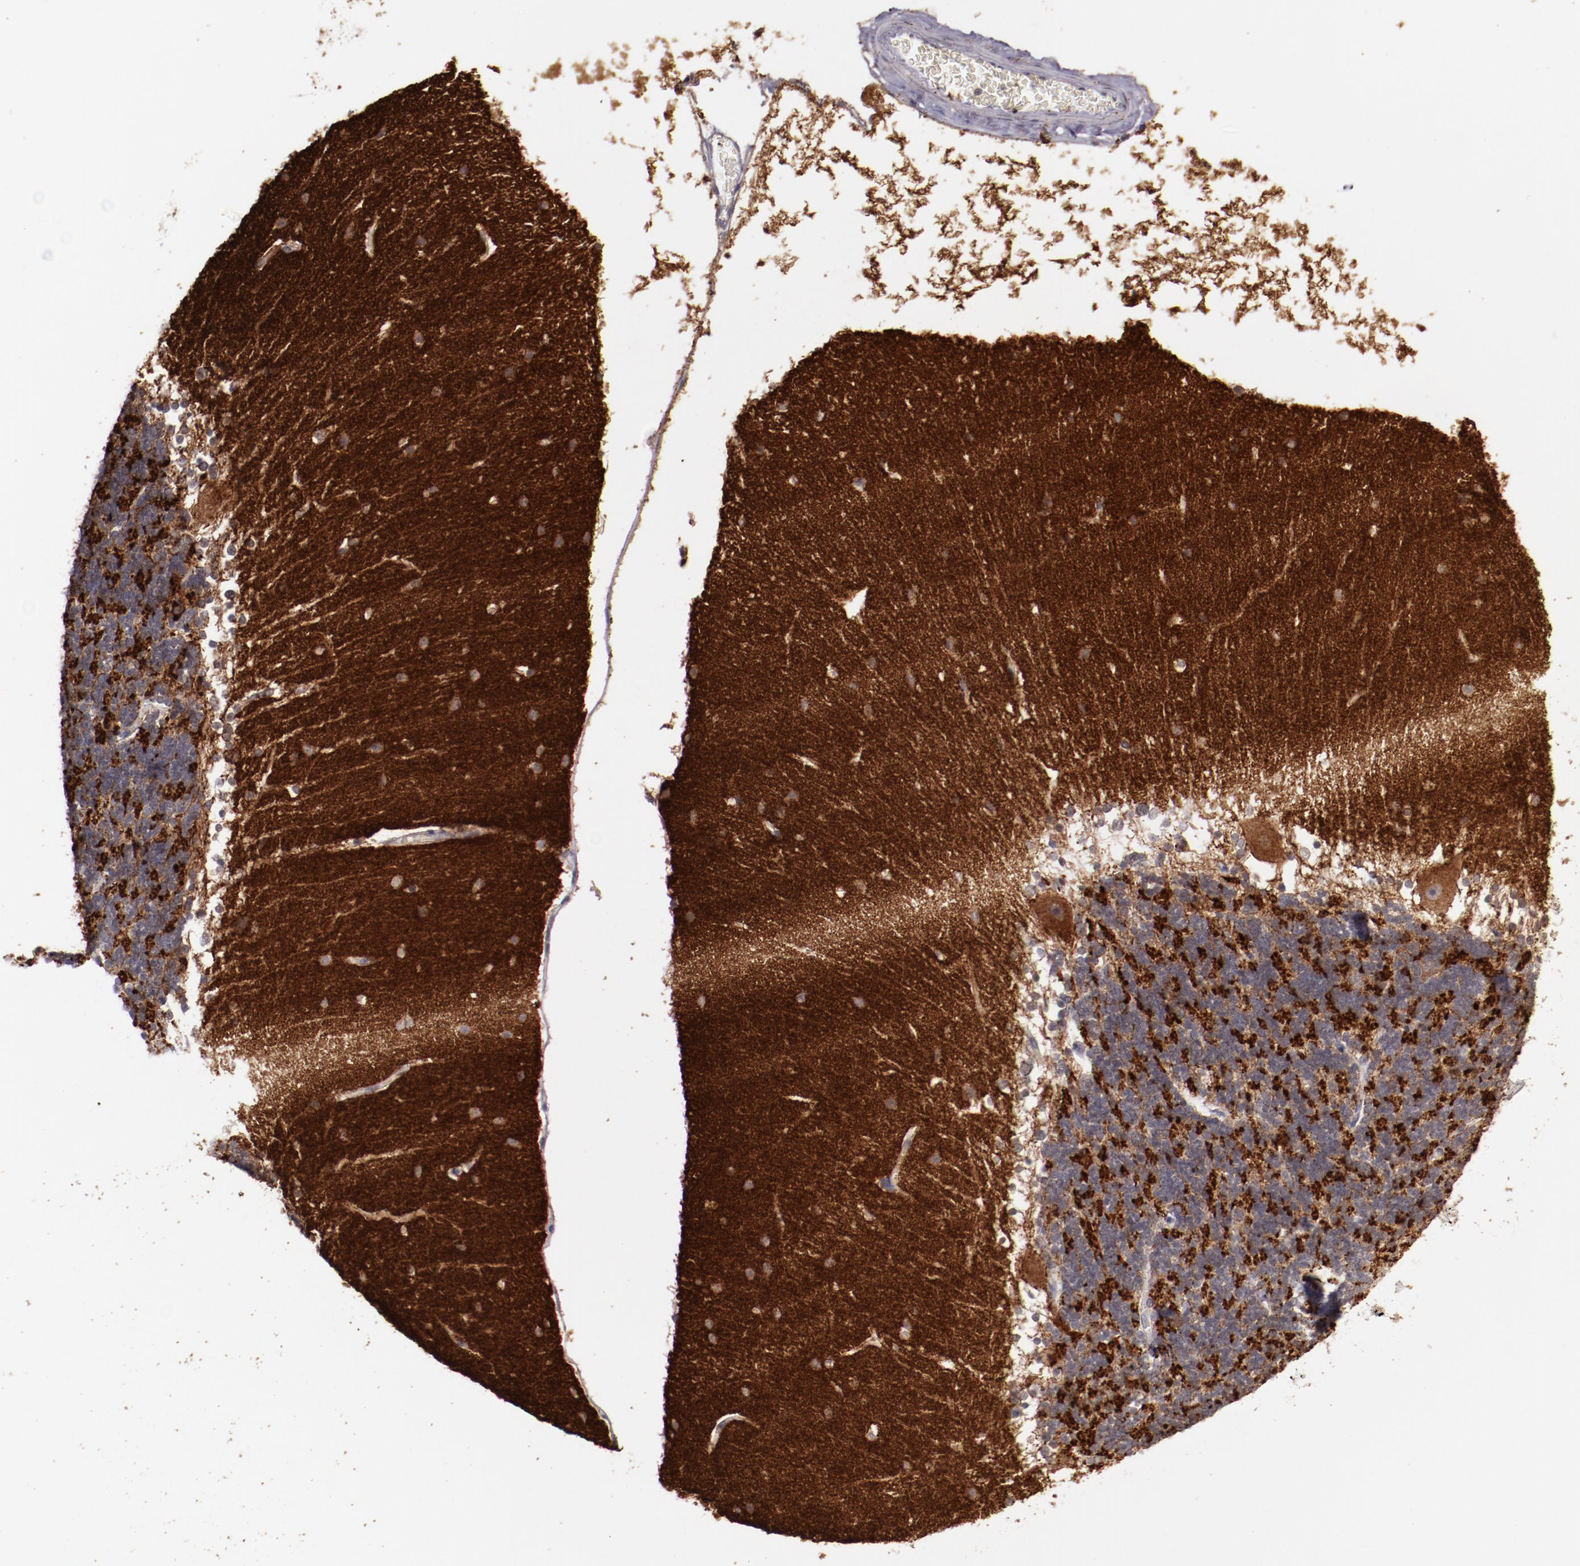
{"staining": {"intensity": "strong", "quantity": "<25%", "location": "cytoplasmic/membranous"}, "tissue": "cerebellum", "cell_type": "Cells in granular layer", "image_type": "normal", "snomed": [{"axis": "morphology", "description": "Normal tissue, NOS"}, {"axis": "topography", "description": "Cerebellum"}], "caption": "Brown immunohistochemical staining in benign human cerebellum displays strong cytoplasmic/membranous staining in approximately <25% of cells in granular layer.", "gene": "SYP", "patient": {"sex": "female", "age": 19}}